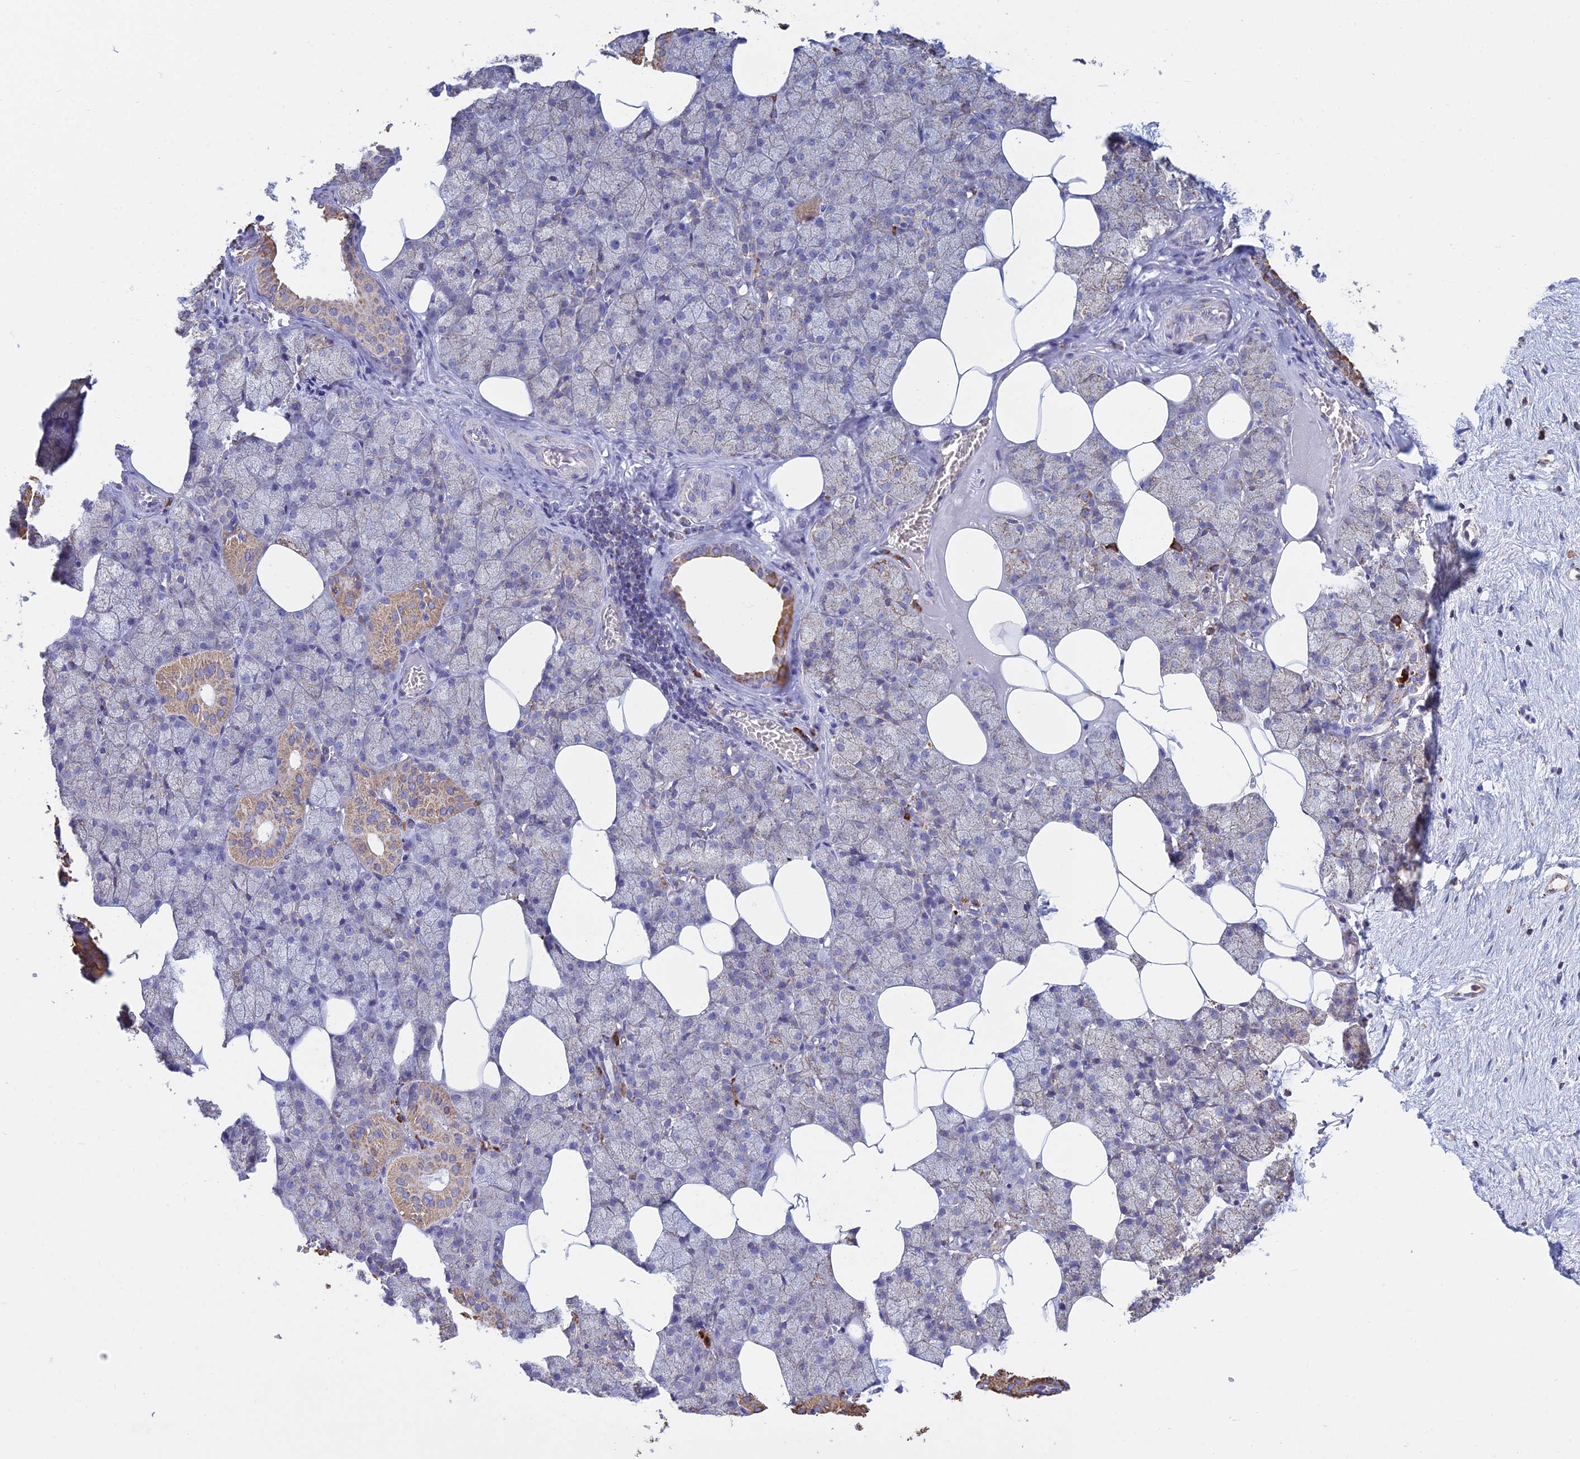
{"staining": {"intensity": "moderate", "quantity": "25%-75%", "location": "cytoplasmic/membranous"}, "tissue": "salivary gland", "cell_type": "Glandular cells", "image_type": "normal", "snomed": [{"axis": "morphology", "description": "Normal tissue, NOS"}, {"axis": "topography", "description": "Salivary gland"}], "caption": "Moderate cytoplasmic/membranous staining for a protein is present in approximately 25%-75% of glandular cells of normal salivary gland using immunohistochemistry (IHC).", "gene": "OR2W3", "patient": {"sex": "male", "age": 62}}